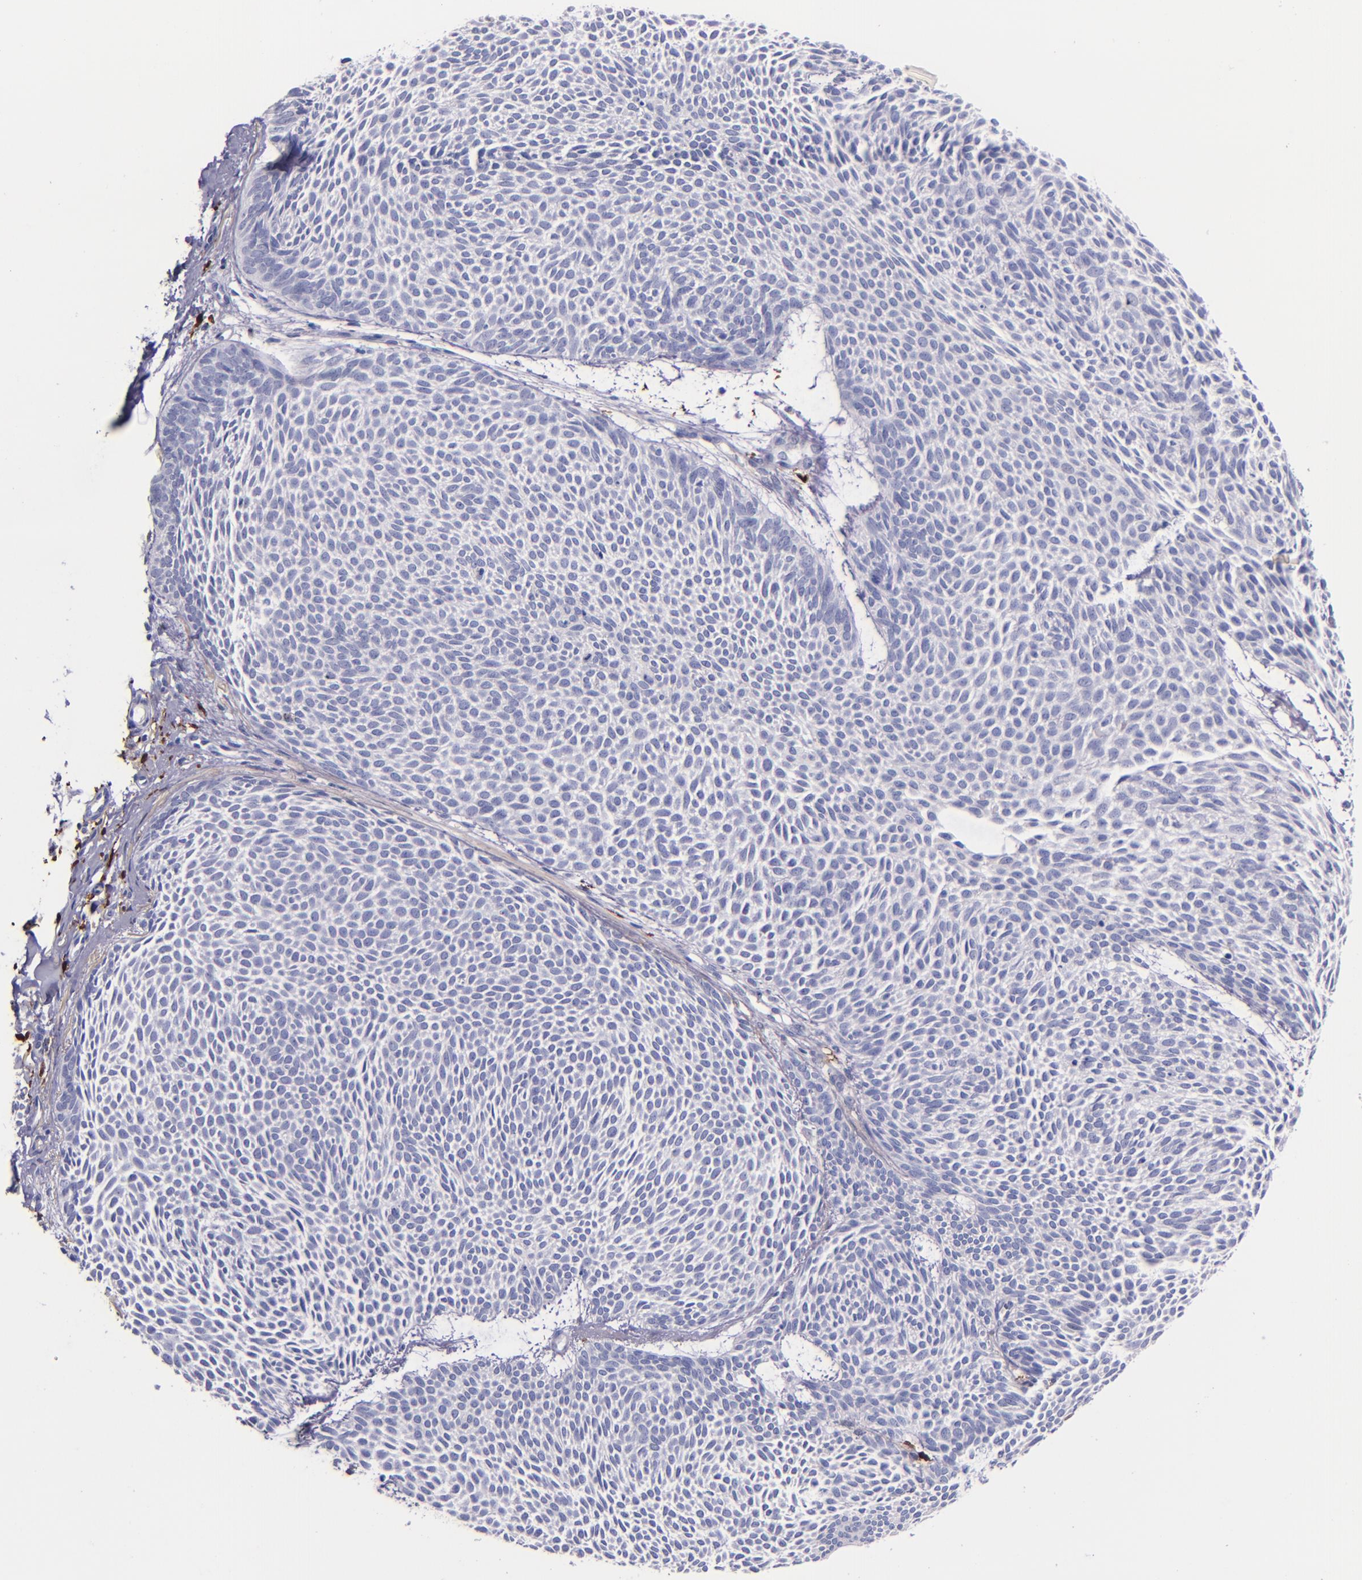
{"staining": {"intensity": "negative", "quantity": "none", "location": "none"}, "tissue": "skin cancer", "cell_type": "Tumor cells", "image_type": "cancer", "snomed": [{"axis": "morphology", "description": "Basal cell carcinoma"}, {"axis": "topography", "description": "Skin"}], "caption": "The photomicrograph demonstrates no significant staining in tumor cells of skin cancer.", "gene": "F13A1", "patient": {"sex": "male", "age": 84}}